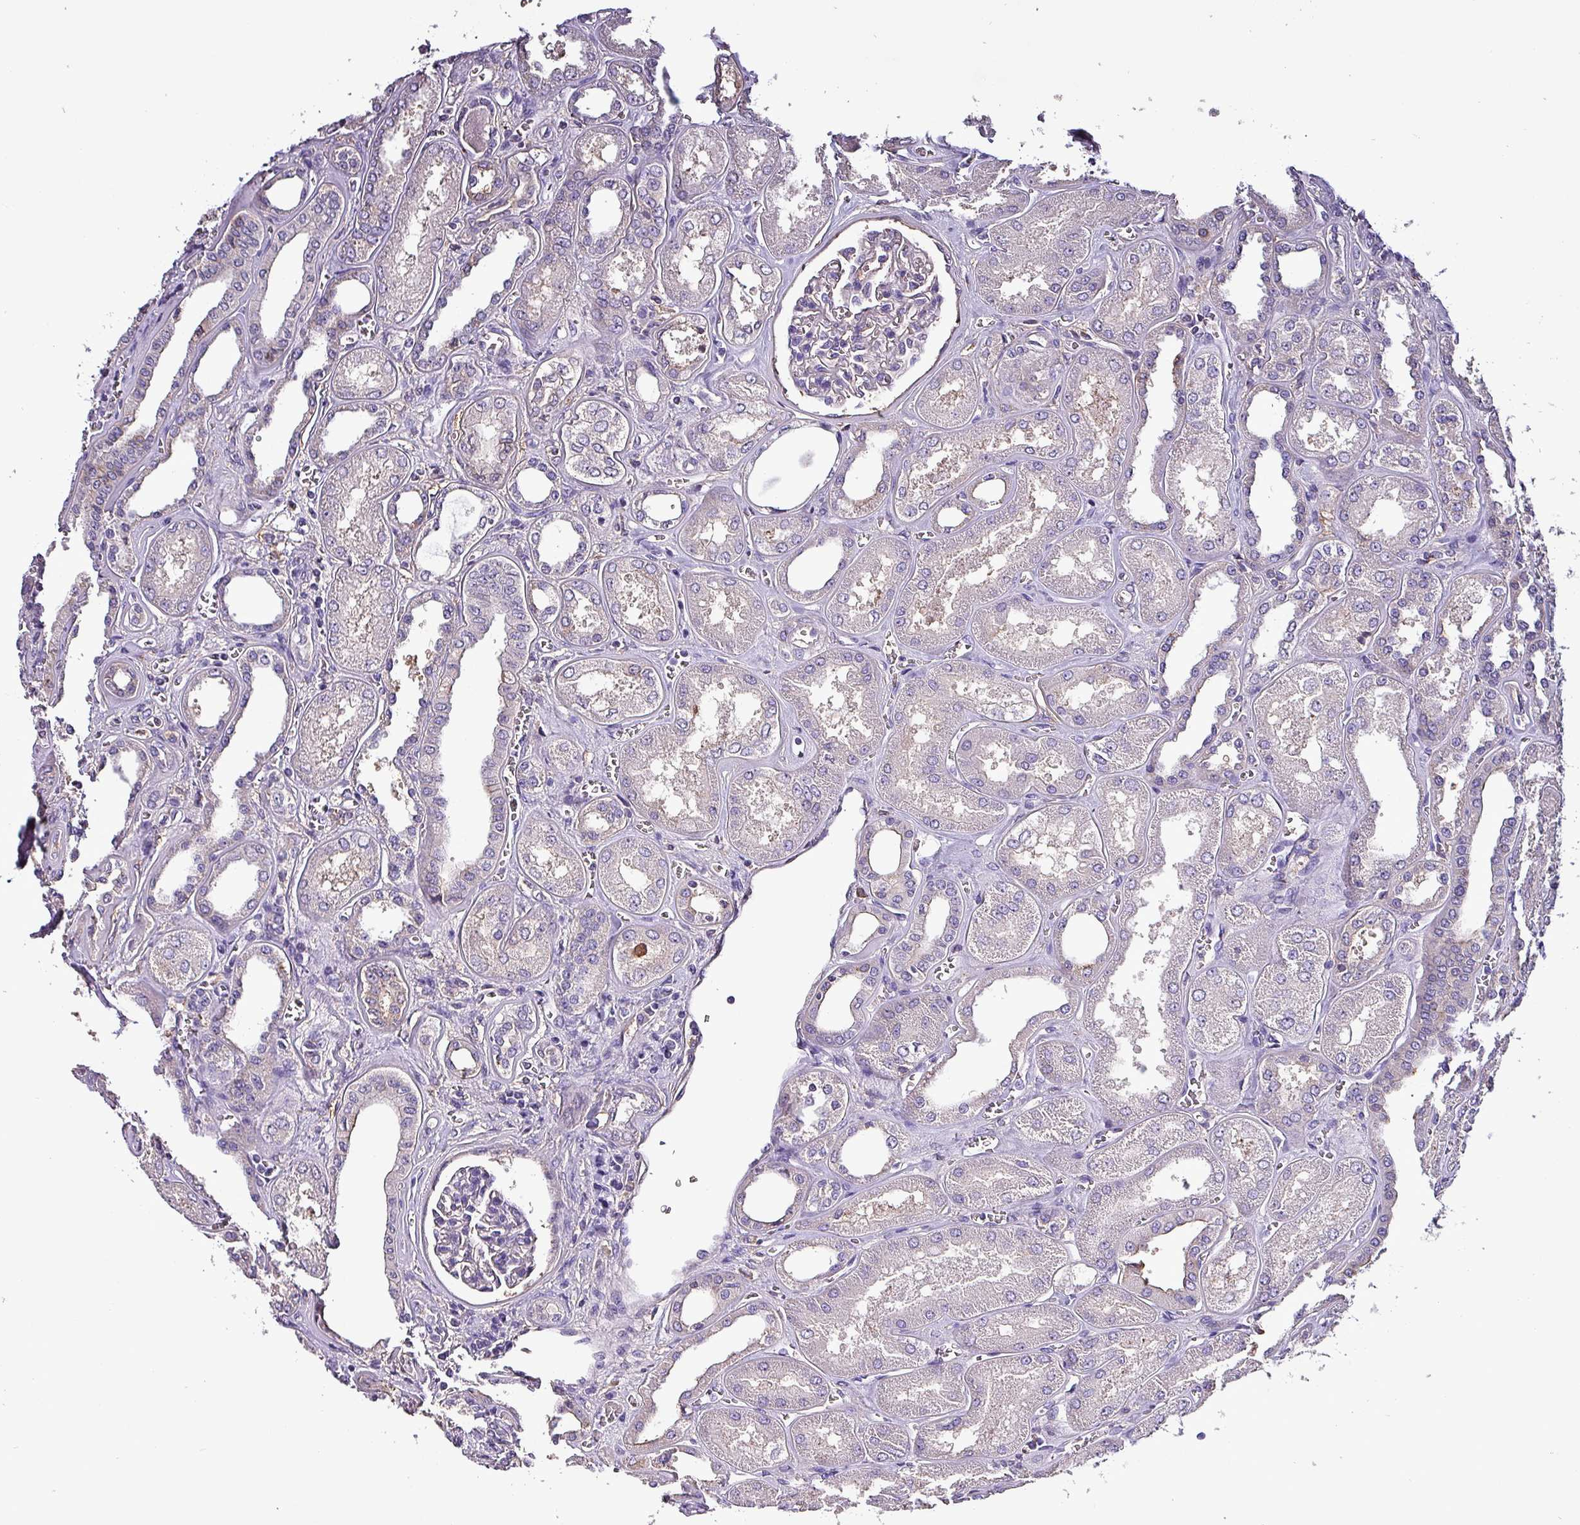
{"staining": {"intensity": "negative", "quantity": "none", "location": "none"}, "tissue": "kidney", "cell_type": "Cells in glomeruli", "image_type": "normal", "snomed": [{"axis": "morphology", "description": "Normal tissue, NOS"}, {"axis": "morphology", "description": "Adenocarcinoma, NOS"}, {"axis": "topography", "description": "Kidney"}], "caption": "This image is of benign kidney stained with IHC to label a protein in brown with the nuclei are counter-stained blue. There is no positivity in cells in glomeruli.", "gene": "HTRA4", "patient": {"sex": "female", "age": 68}}